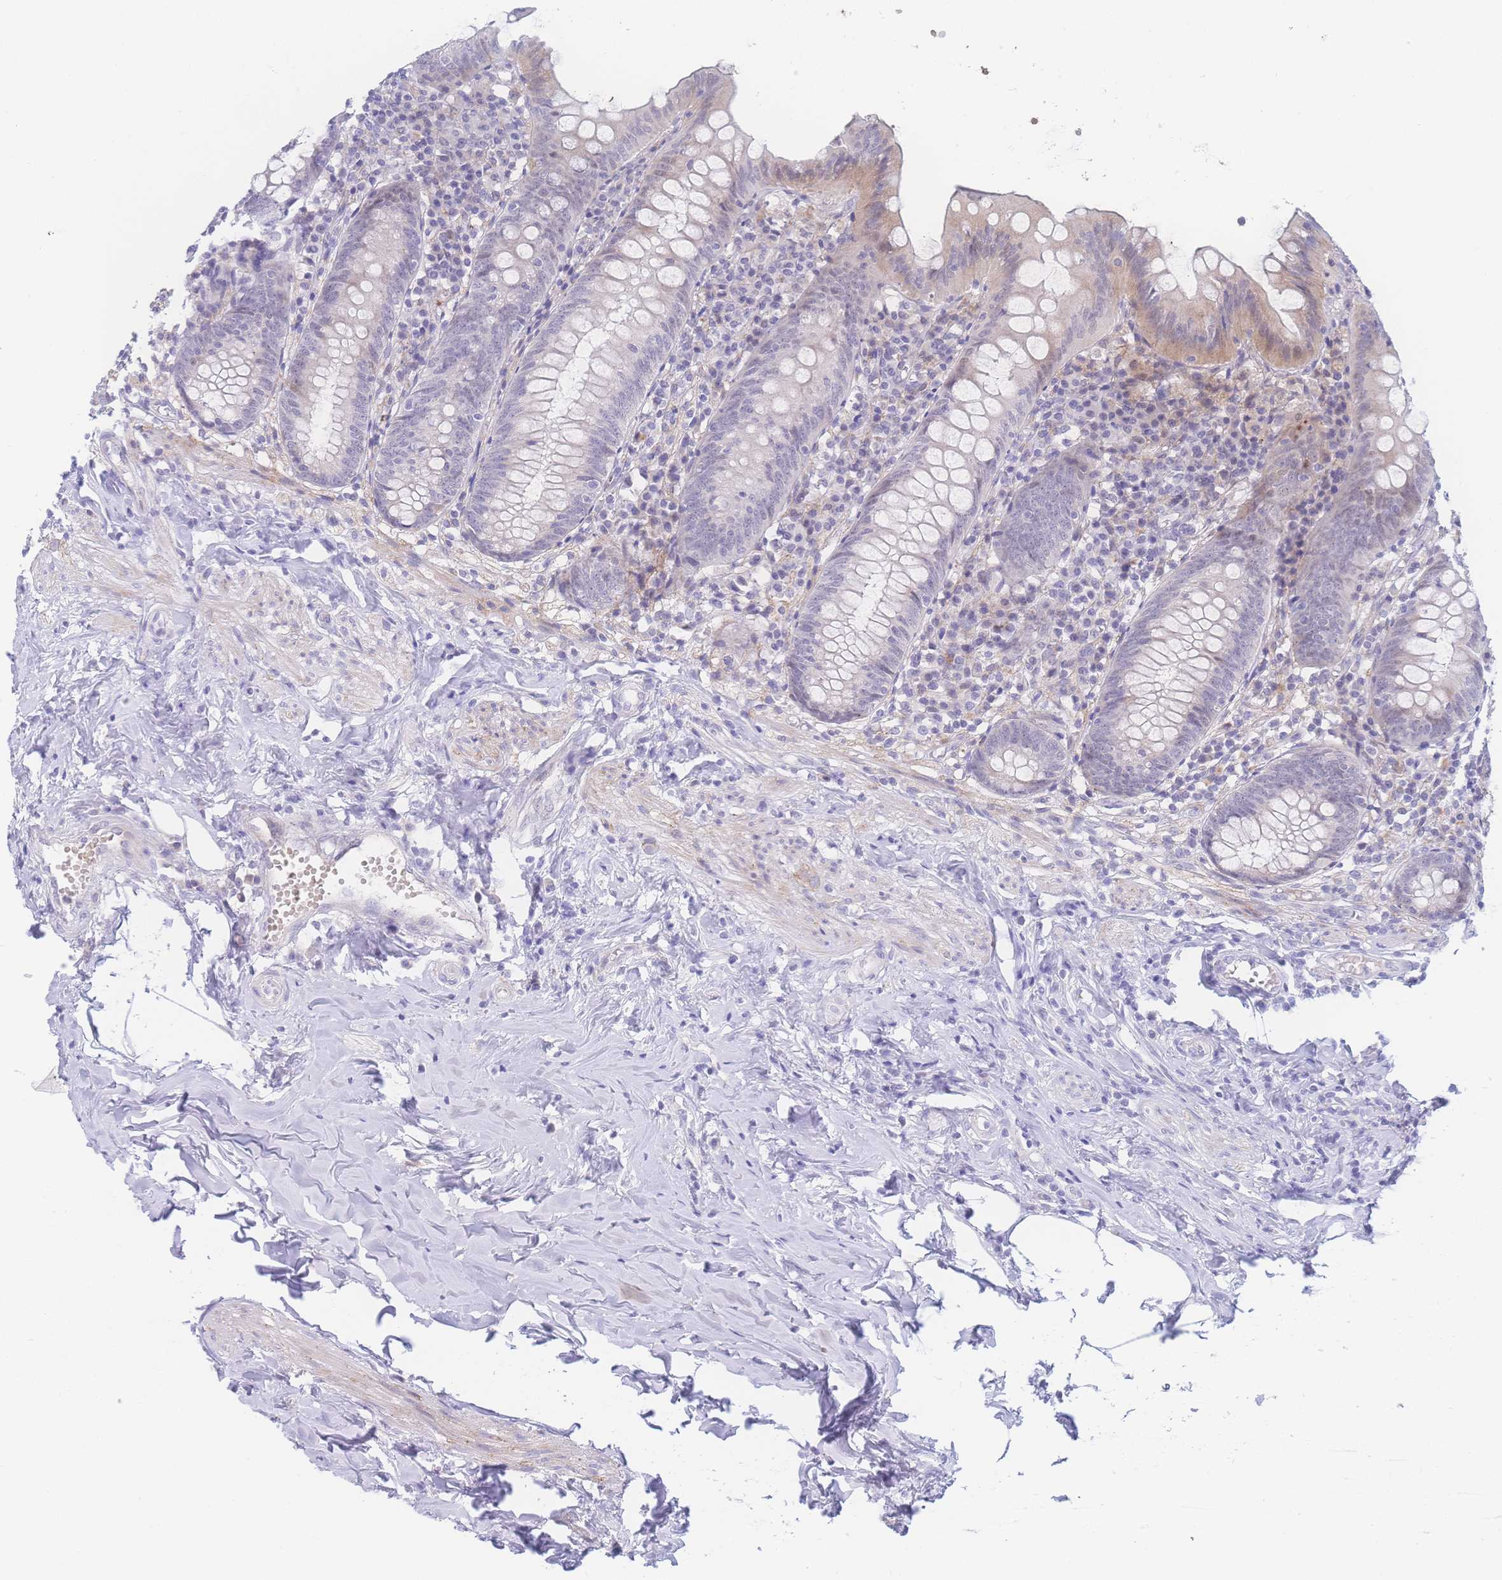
{"staining": {"intensity": "weak", "quantity": "<25%", "location": "cytoplasmic/membranous"}, "tissue": "appendix", "cell_type": "Glandular cells", "image_type": "normal", "snomed": [{"axis": "morphology", "description": "Normal tissue, NOS"}, {"axis": "topography", "description": "Appendix"}], "caption": "IHC histopathology image of normal human appendix stained for a protein (brown), which reveals no staining in glandular cells. (DAB (3,3'-diaminobenzidine) IHC, high magnification).", "gene": "PRSS22", "patient": {"sex": "female", "age": 54}}